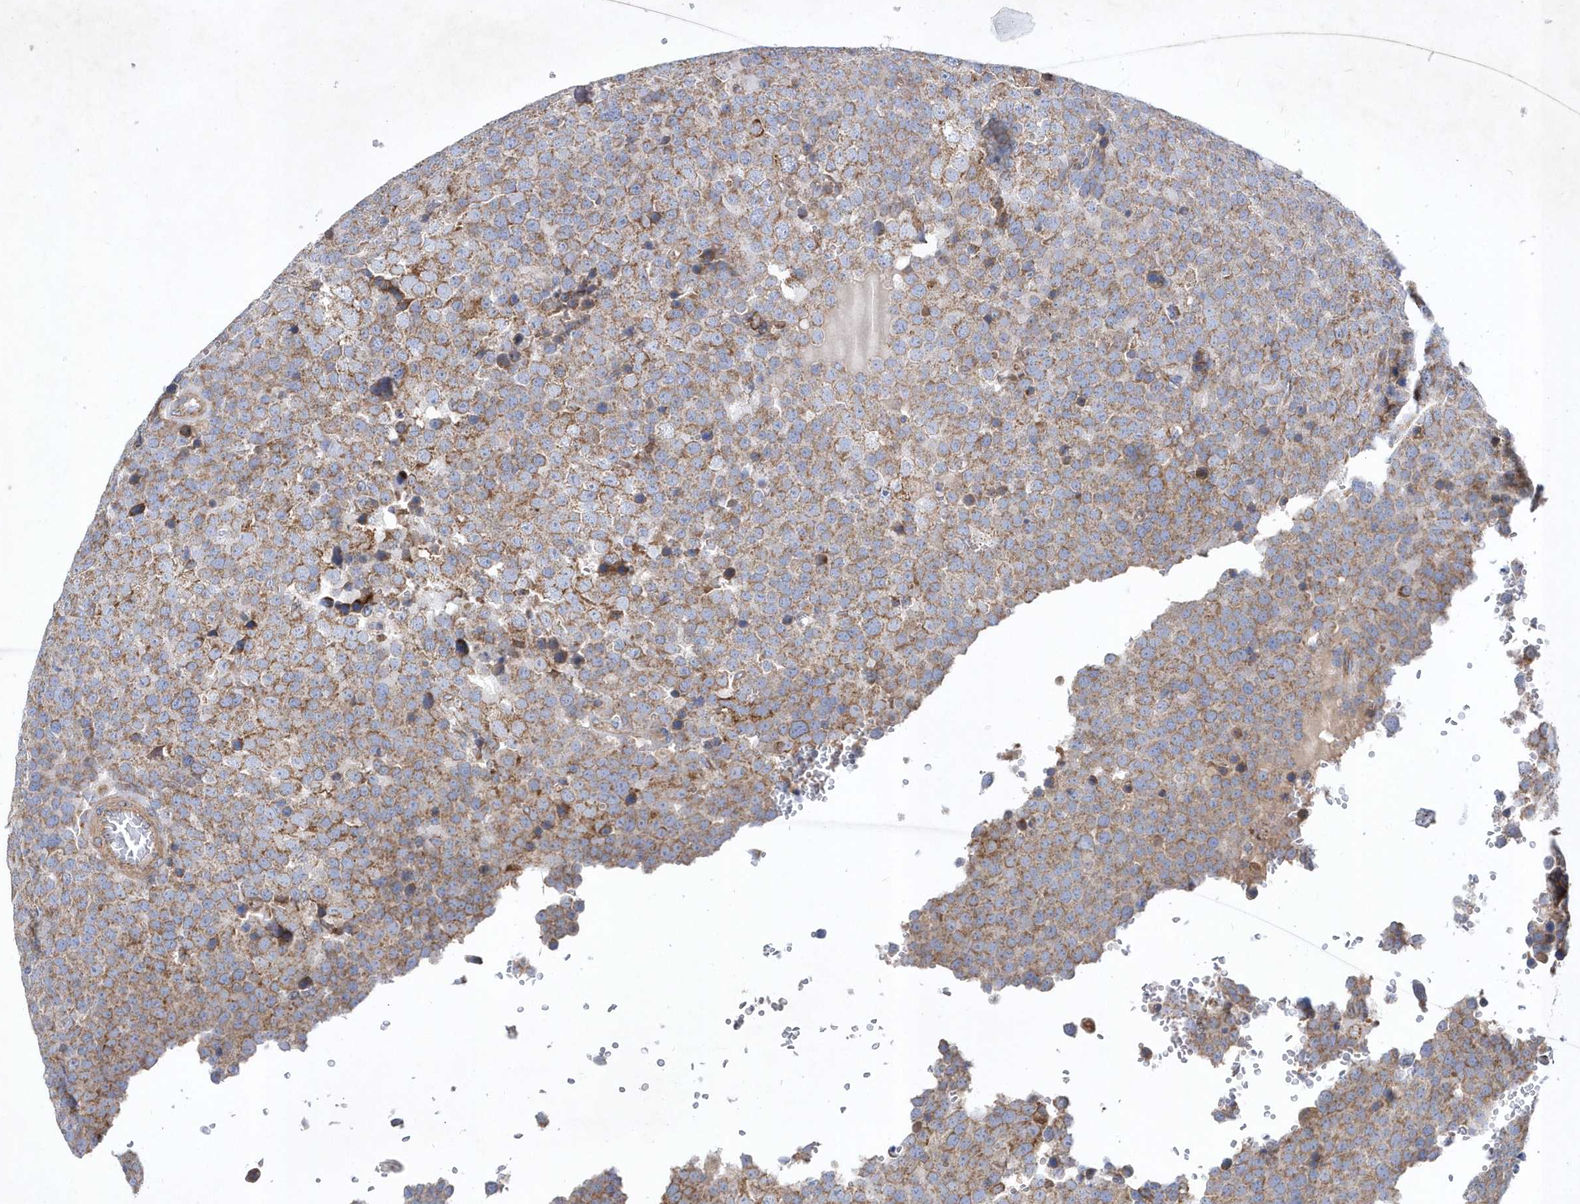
{"staining": {"intensity": "moderate", "quantity": ">75%", "location": "cytoplasmic/membranous"}, "tissue": "testis cancer", "cell_type": "Tumor cells", "image_type": "cancer", "snomed": [{"axis": "morphology", "description": "Seminoma, NOS"}, {"axis": "topography", "description": "Testis"}], "caption": "Seminoma (testis) was stained to show a protein in brown. There is medium levels of moderate cytoplasmic/membranous expression in approximately >75% of tumor cells.", "gene": "METTL8", "patient": {"sex": "male", "age": 71}}